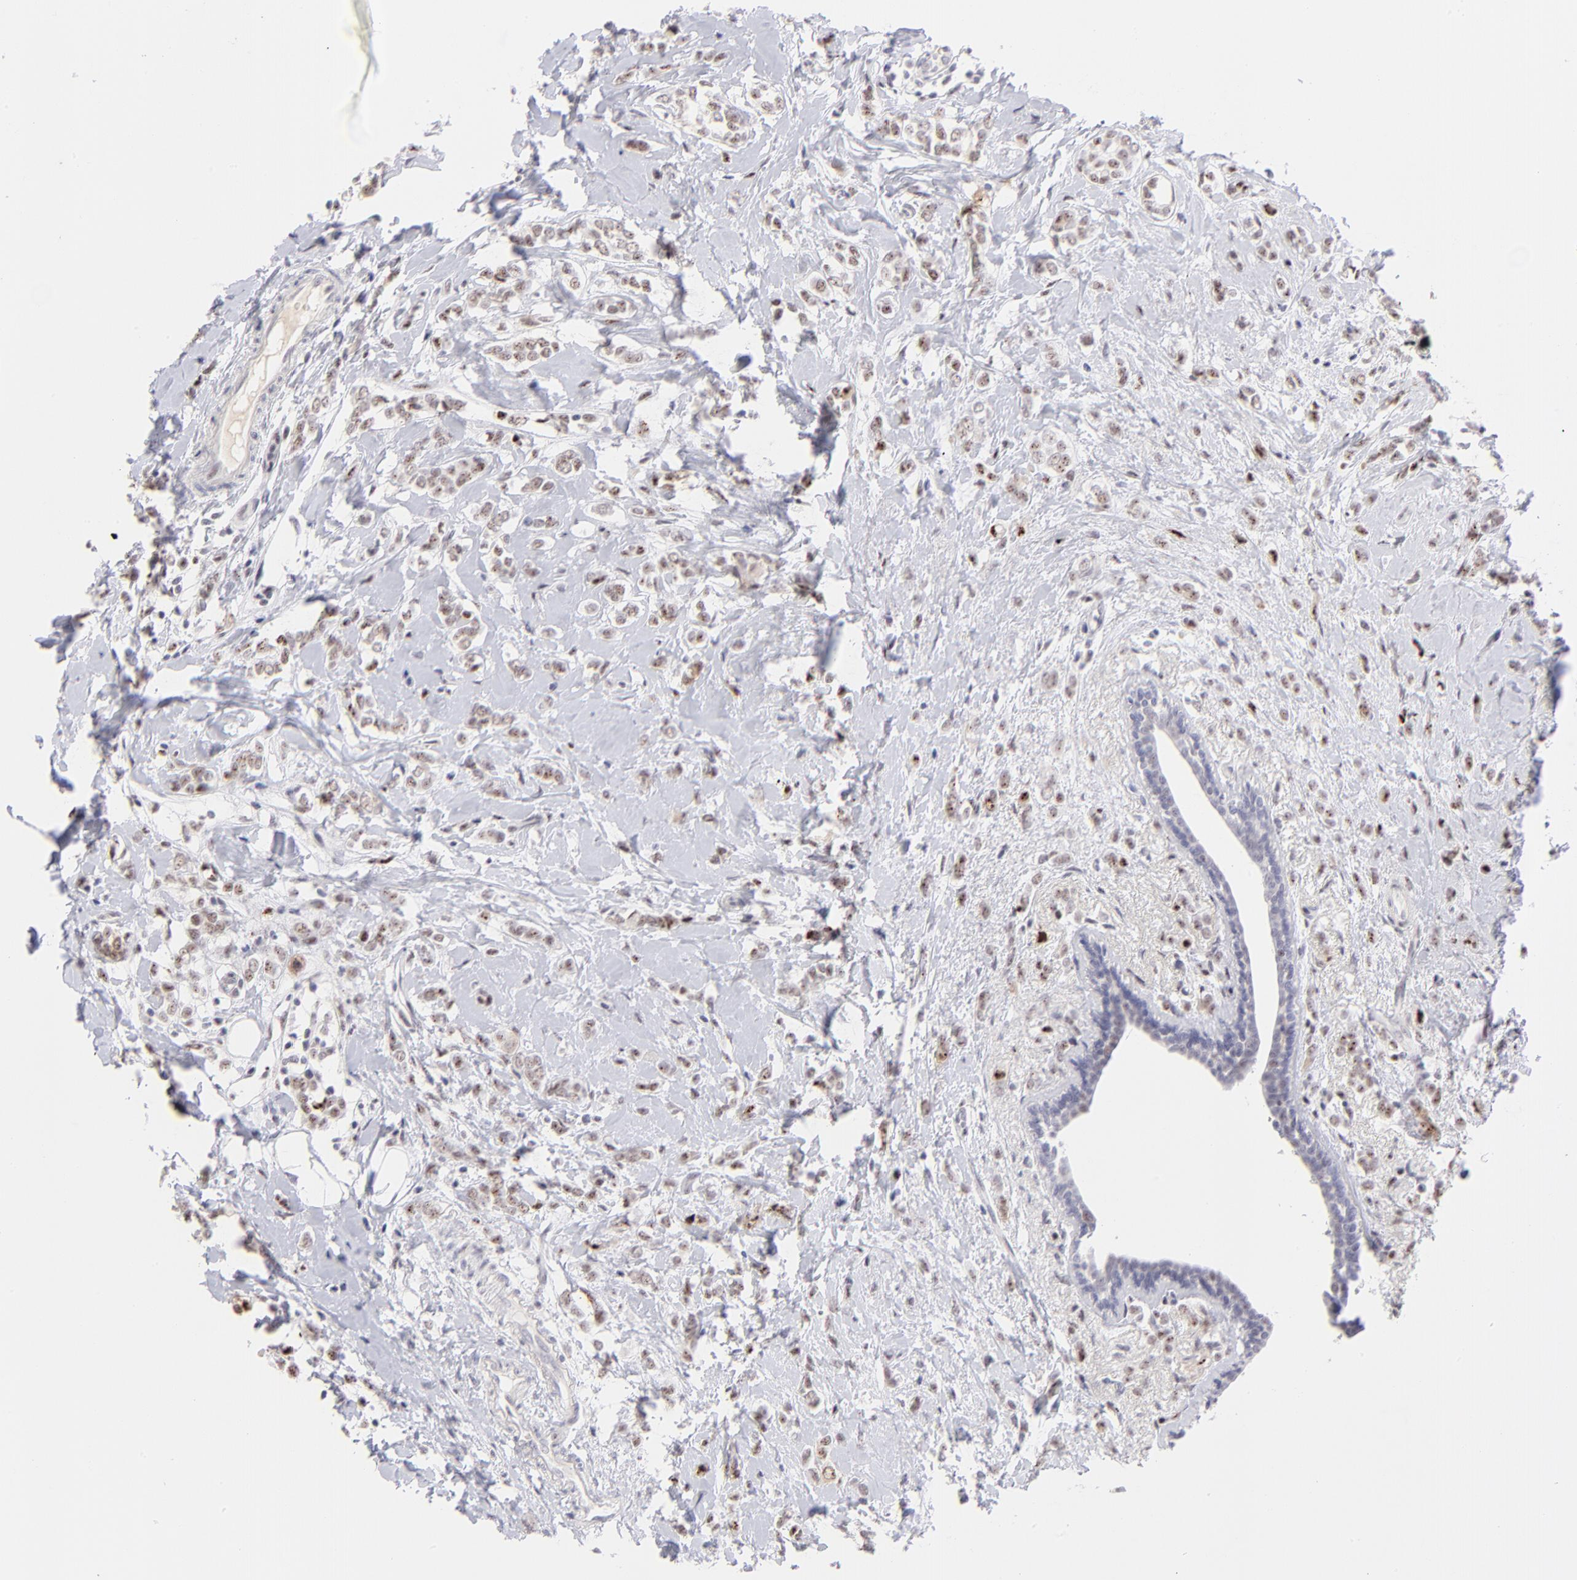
{"staining": {"intensity": "weak", "quantity": ">75%", "location": "nuclear"}, "tissue": "breast cancer", "cell_type": "Tumor cells", "image_type": "cancer", "snomed": [{"axis": "morphology", "description": "Normal tissue, NOS"}, {"axis": "morphology", "description": "Lobular carcinoma"}, {"axis": "topography", "description": "Breast"}], "caption": "Immunohistochemistry of human breast lobular carcinoma displays low levels of weak nuclear expression in about >75% of tumor cells.", "gene": "CDC25C", "patient": {"sex": "female", "age": 47}}